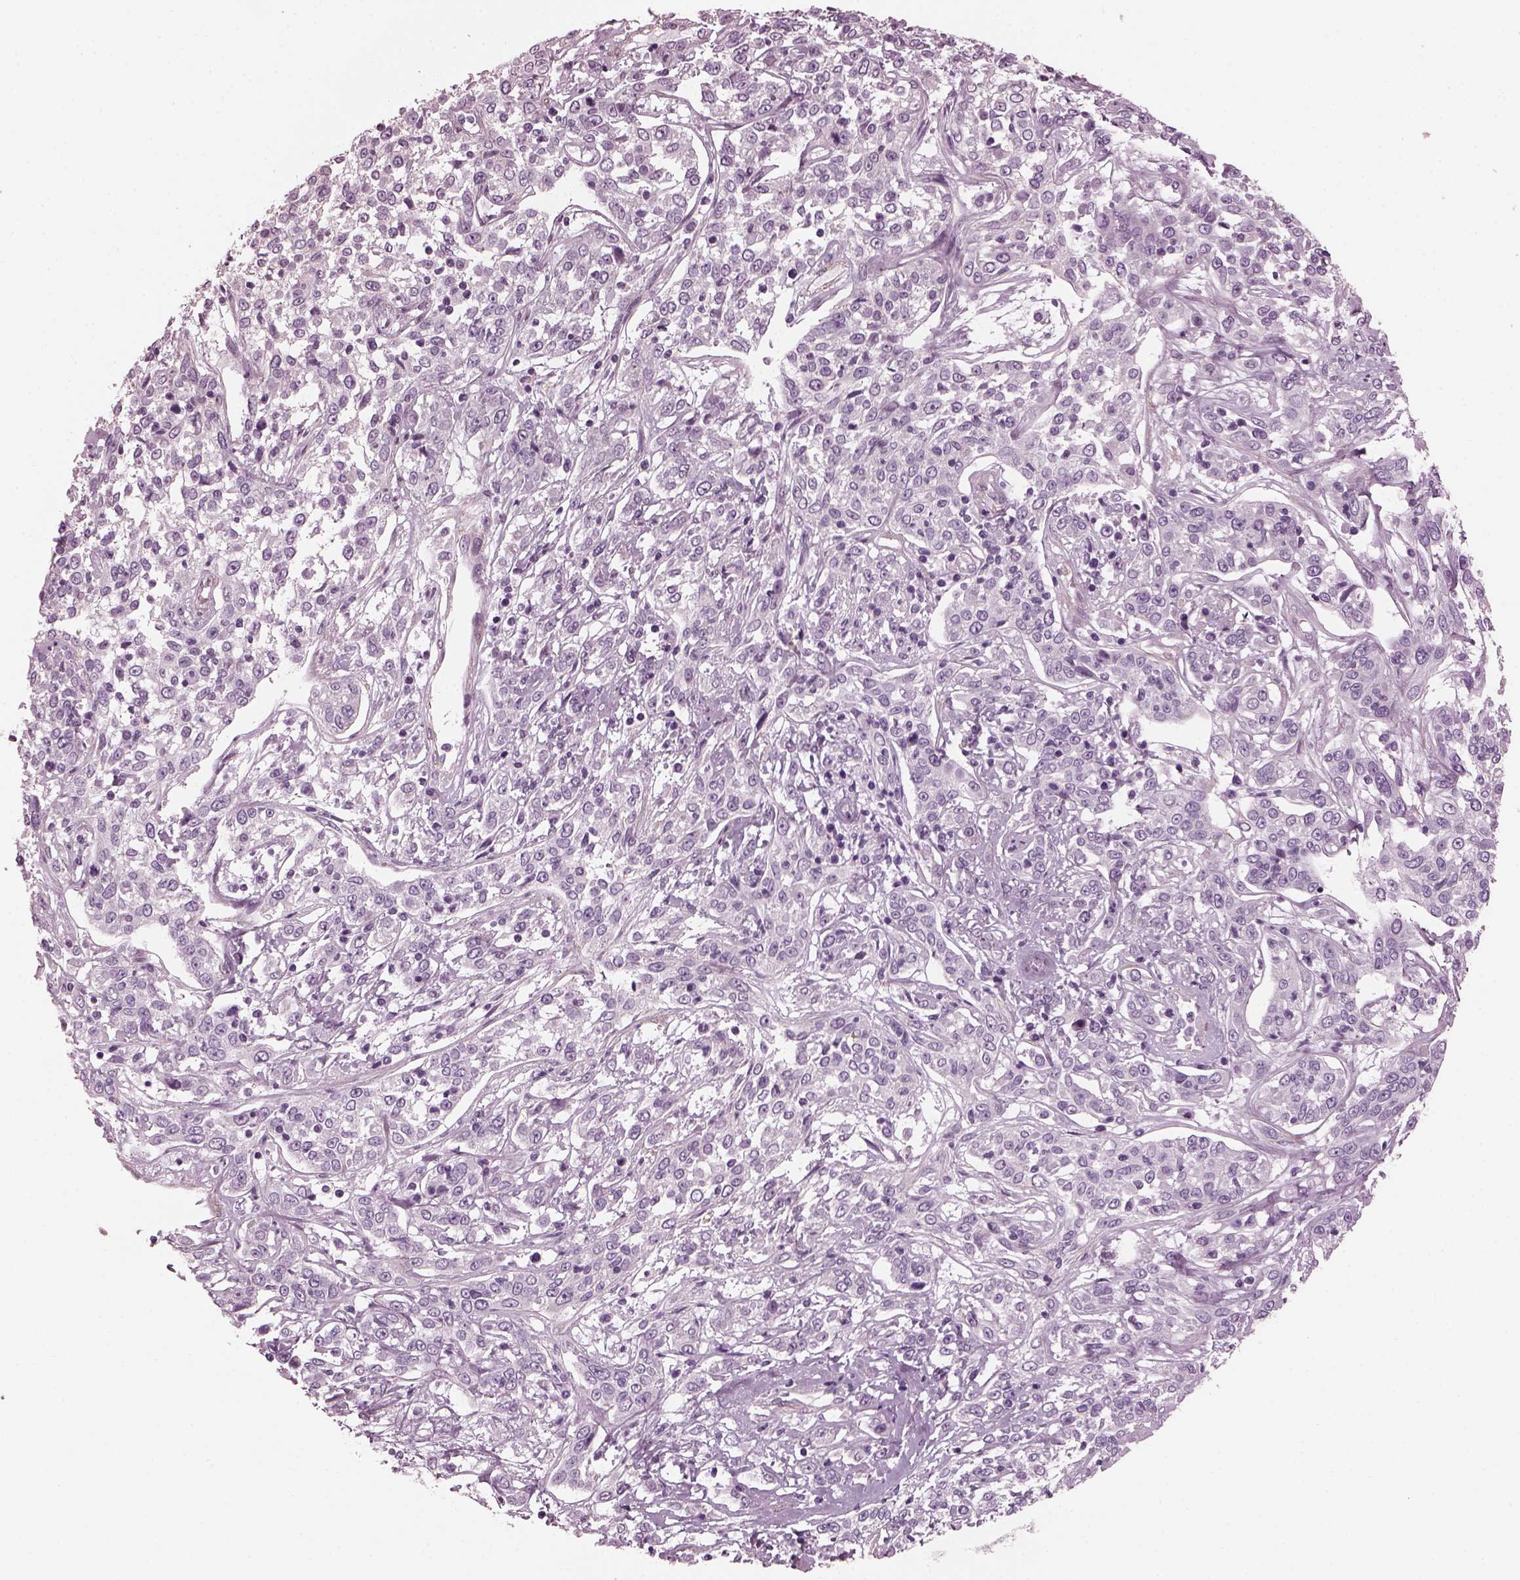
{"staining": {"intensity": "negative", "quantity": "none", "location": "none"}, "tissue": "cervical cancer", "cell_type": "Tumor cells", "image_type": "cancer", "snomed": [{"axis": "morphology", "description": "Adenocarcinoma, NOS"}, {"axis": "topography", "description": "Cervix"}], "caption": "Tumor cells are negative for brown protein staining in cervical adenocarcinoma.", "gene": "BFSP1", "patient": {"sex": "female", "age": 40}}